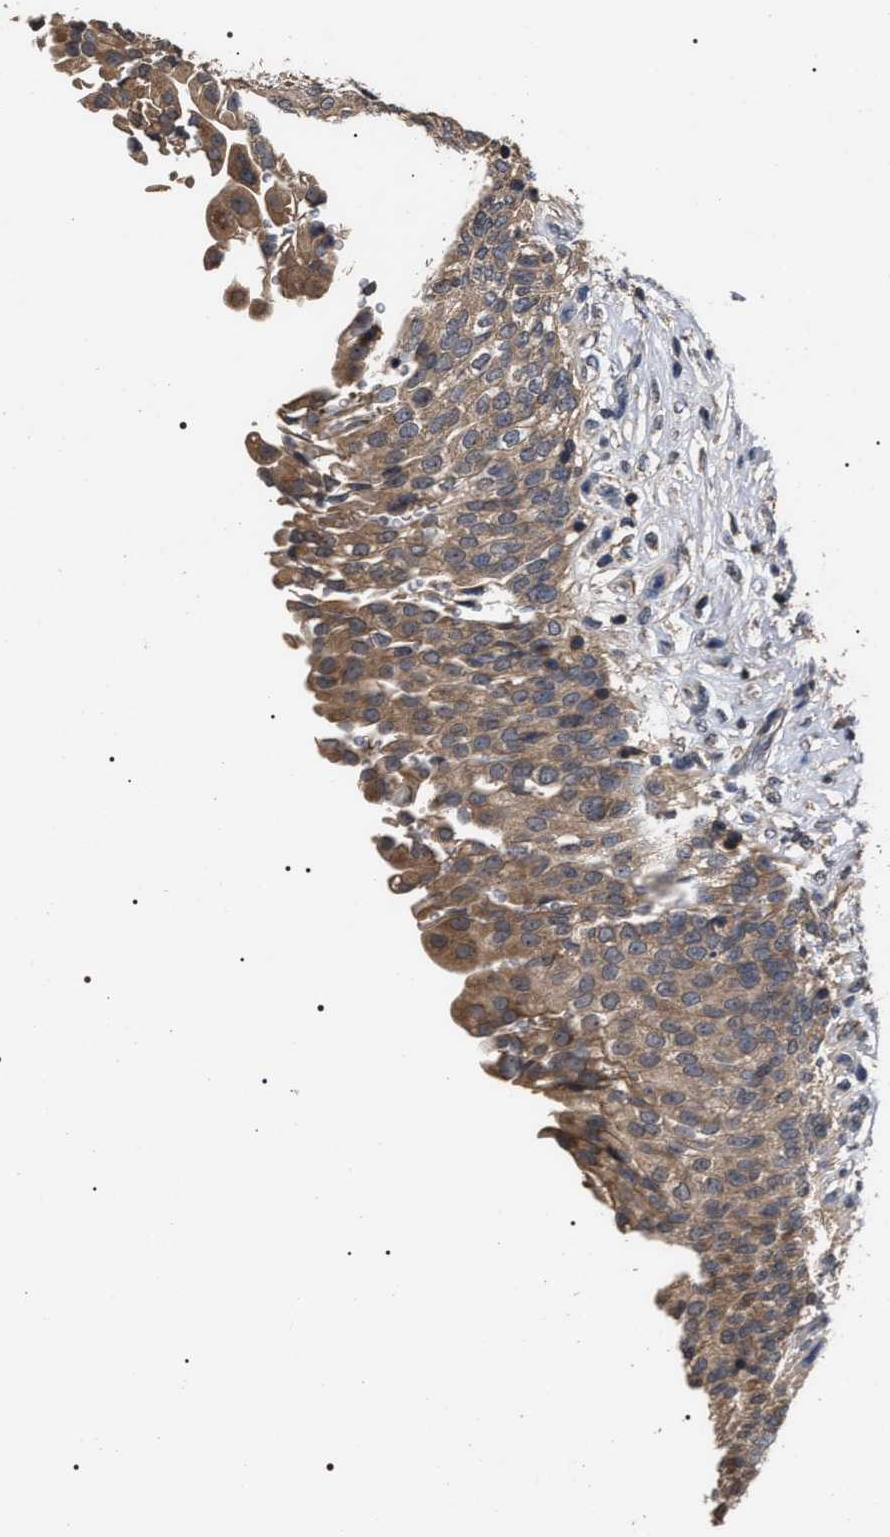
{"staining": {"intensity": "moderate", "quantity": ">75%", "location": "cytoplasmic/membranous,nuclear"}, "tissue": "urinary bladder", "cell_type": "Urothelial cells", "image_type": "normal", "snomed": [{"axis": "morphology", "description": "Urothelial carcinoma, High grade"}, {"axis": "topography", "description": "Urinary bladder"}], "caption": "Immunohistochemistry (IHC) photomicrograph of normal human urinary bladder stained for a protein (brown), which demonstrates medium levels of moderate cytoplasmic/membranous,nuclear expression in about >75% of urothelial cells.", "gene": "UPF3A", "patient": {"sex": "male", "age": 46}}